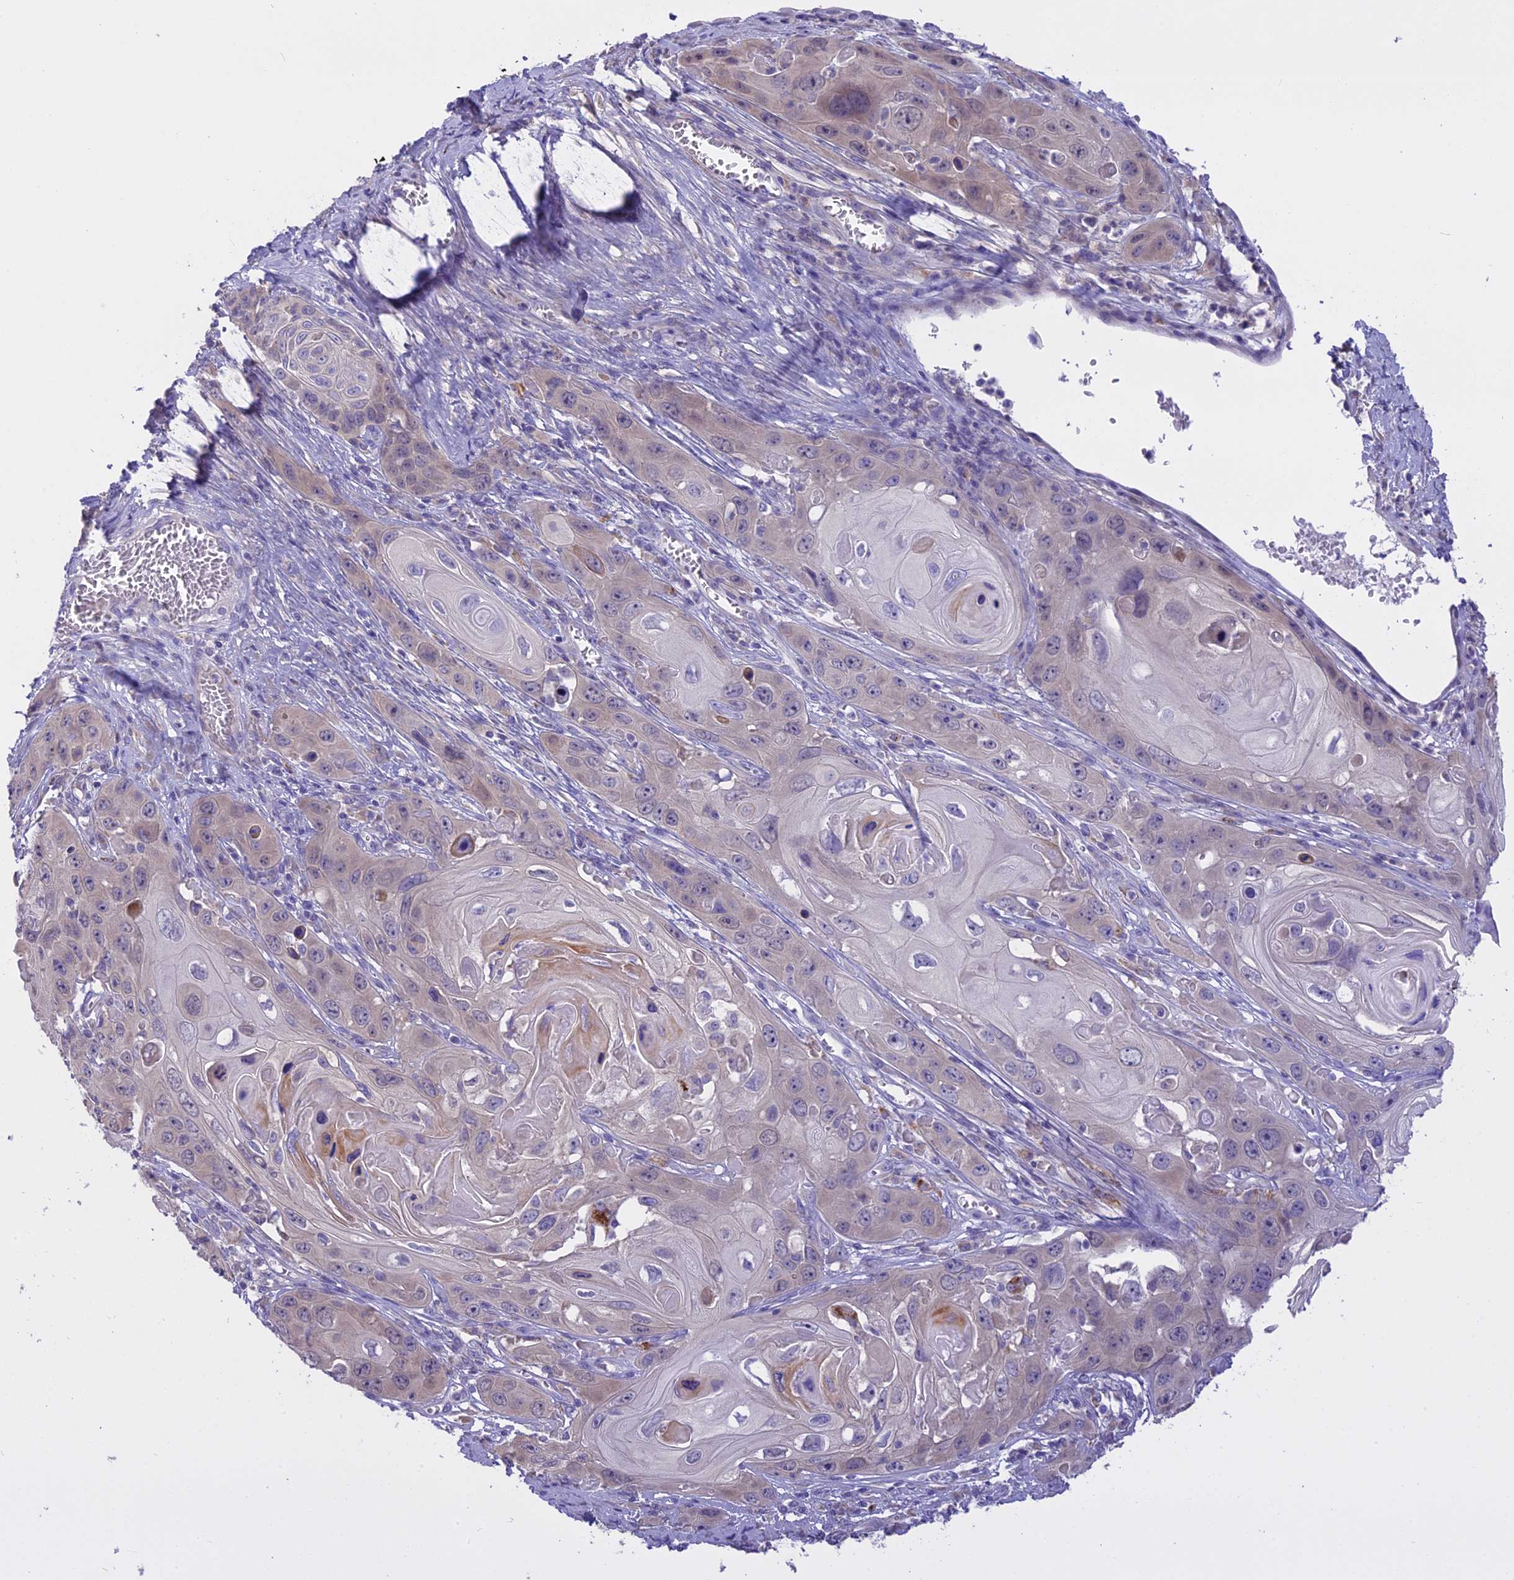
{"staining": {"intensity": "weak", "quantity": "<25%", "location": "cytoplasmic/membranous"}, "tissue": "skin cancer", "cell_type": "Tumor cells", "image_type": "cancer", "snomed": [{"axis": "morphology", "description": "Squamous cell carcinoma, NOS"}, {"axis": "topography", "description": "Skin"}], "caption": "IHC of human skin cancer shows no positivity in tumor cells.", "gene": "LYPD6", "patient": {"sex": "male", "age": 55}}